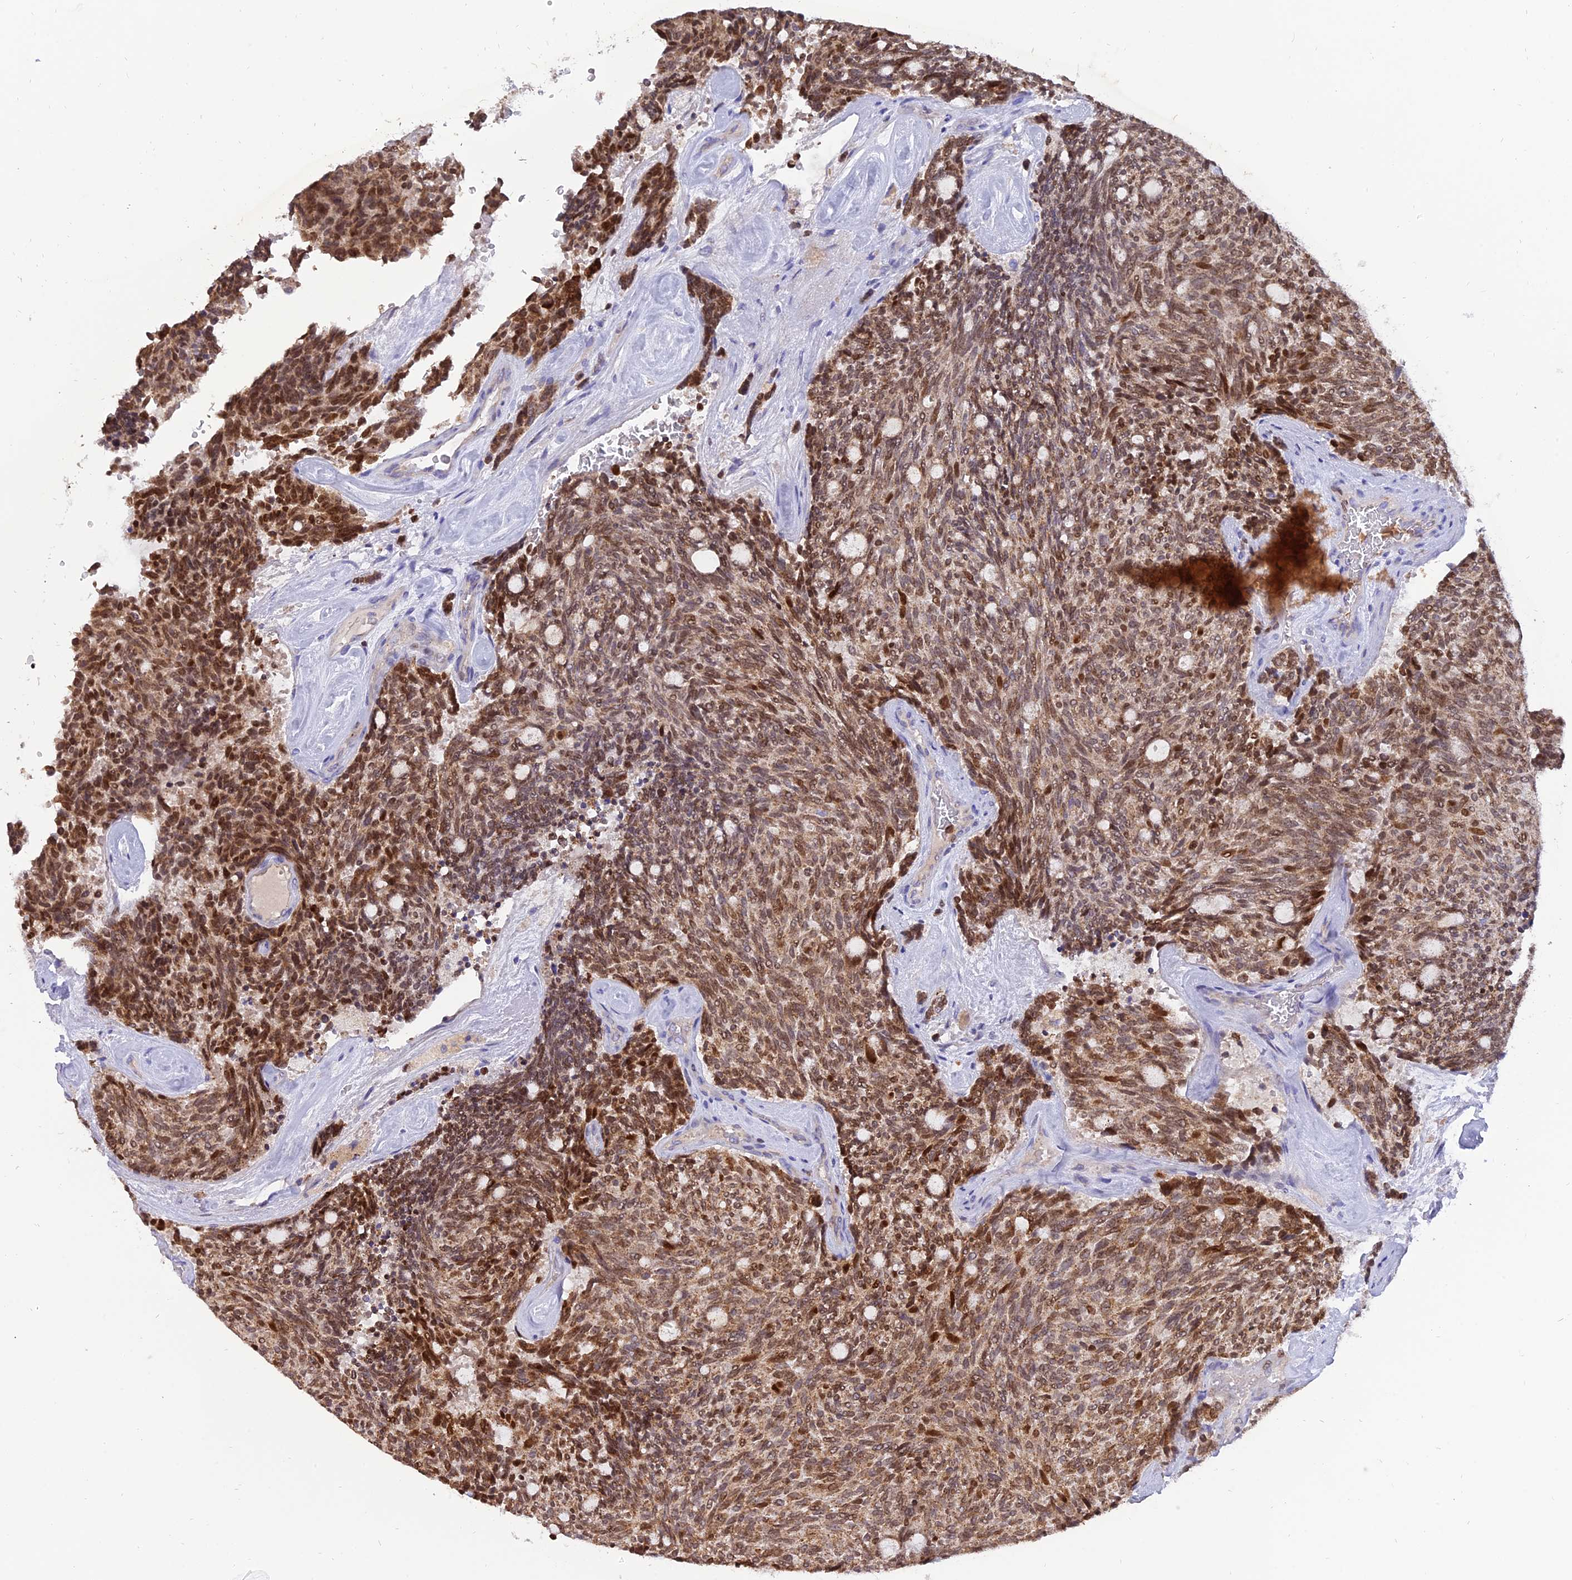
{"staining": {"intensity": "moderate", "quantity": ">75%", "location": "cytoplasmic/membranous,nuclear"}, "tissue": "carcinoid", "cell_type": "Tumor cells", "image_type": "cancer", "snomed": [{"axis": "morphology", "description": "Carcinoid, malignant, NOS"}, {"axis": "topography", "description": "Pancreas"}], "caption": "Immunohistochemical staining of human carcinoid shows moderate cytoplasmic/membranous and nuclear protein positivity in about >75% of tumor cells.", "gene": "CENPV", "patient": {"sex": "female", "age": 54}}